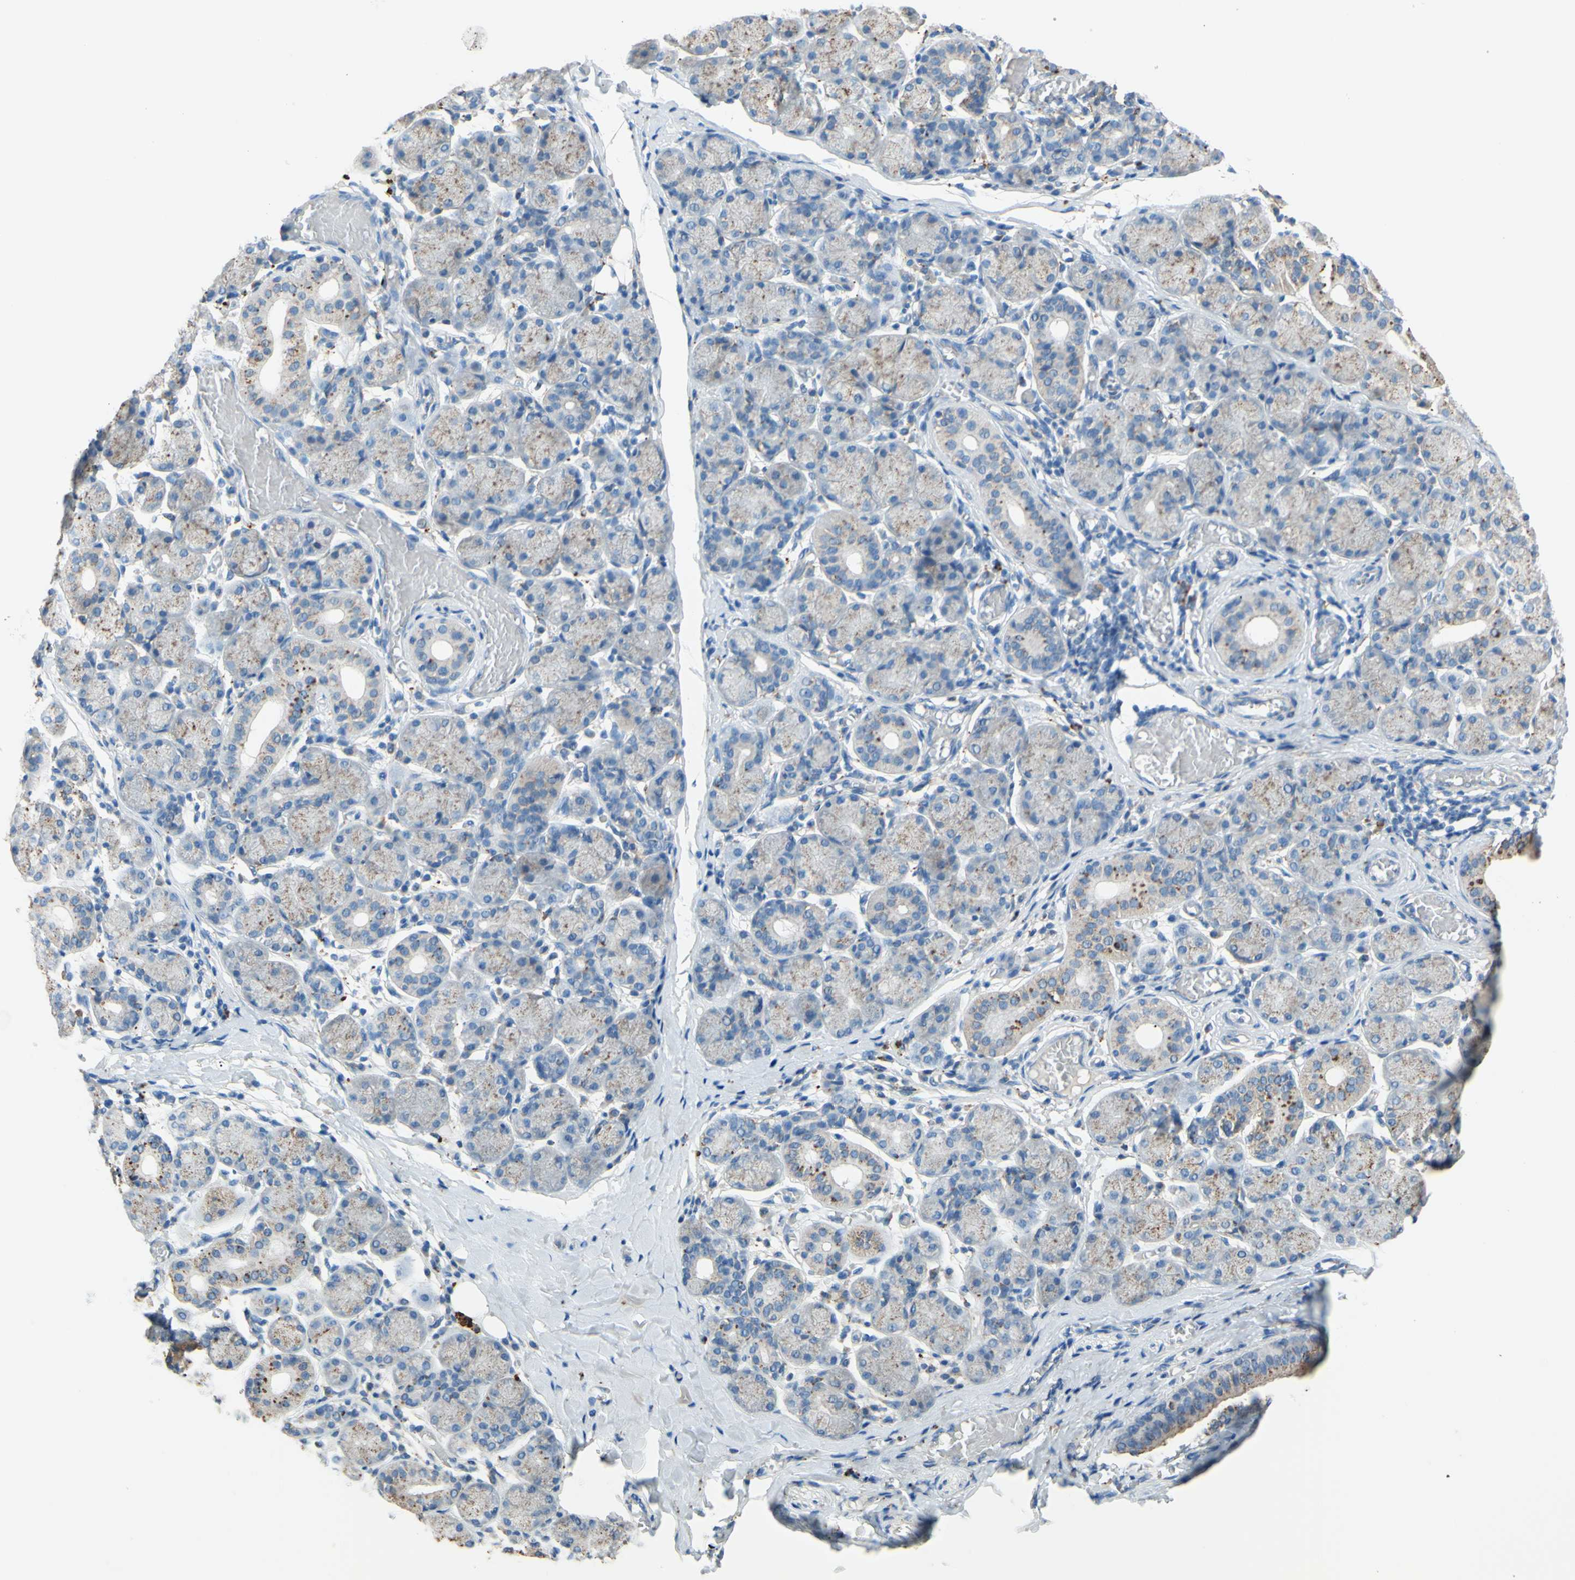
{"staining": {"intensity": "weak", "quantity": "25%-75%", "location": "cytoplasmic/membranous"}, "tissue": "salivary gland", "cell_type": "Glandular cells", "image_type": "normal", "snomed": [{"axis": "morphology", "description": "Normal tissue, NOS"}, {"axis": "topography", "description": "Salivary gland"}], "caption": "Weak cytoplasmic/membranous expression for a protein is seen in about 25%-75% of glandular cells of normal salivary gland using immunohistochemistry.", "gene": "CTSD", "patient": {"sex": "female", "age": 24}}